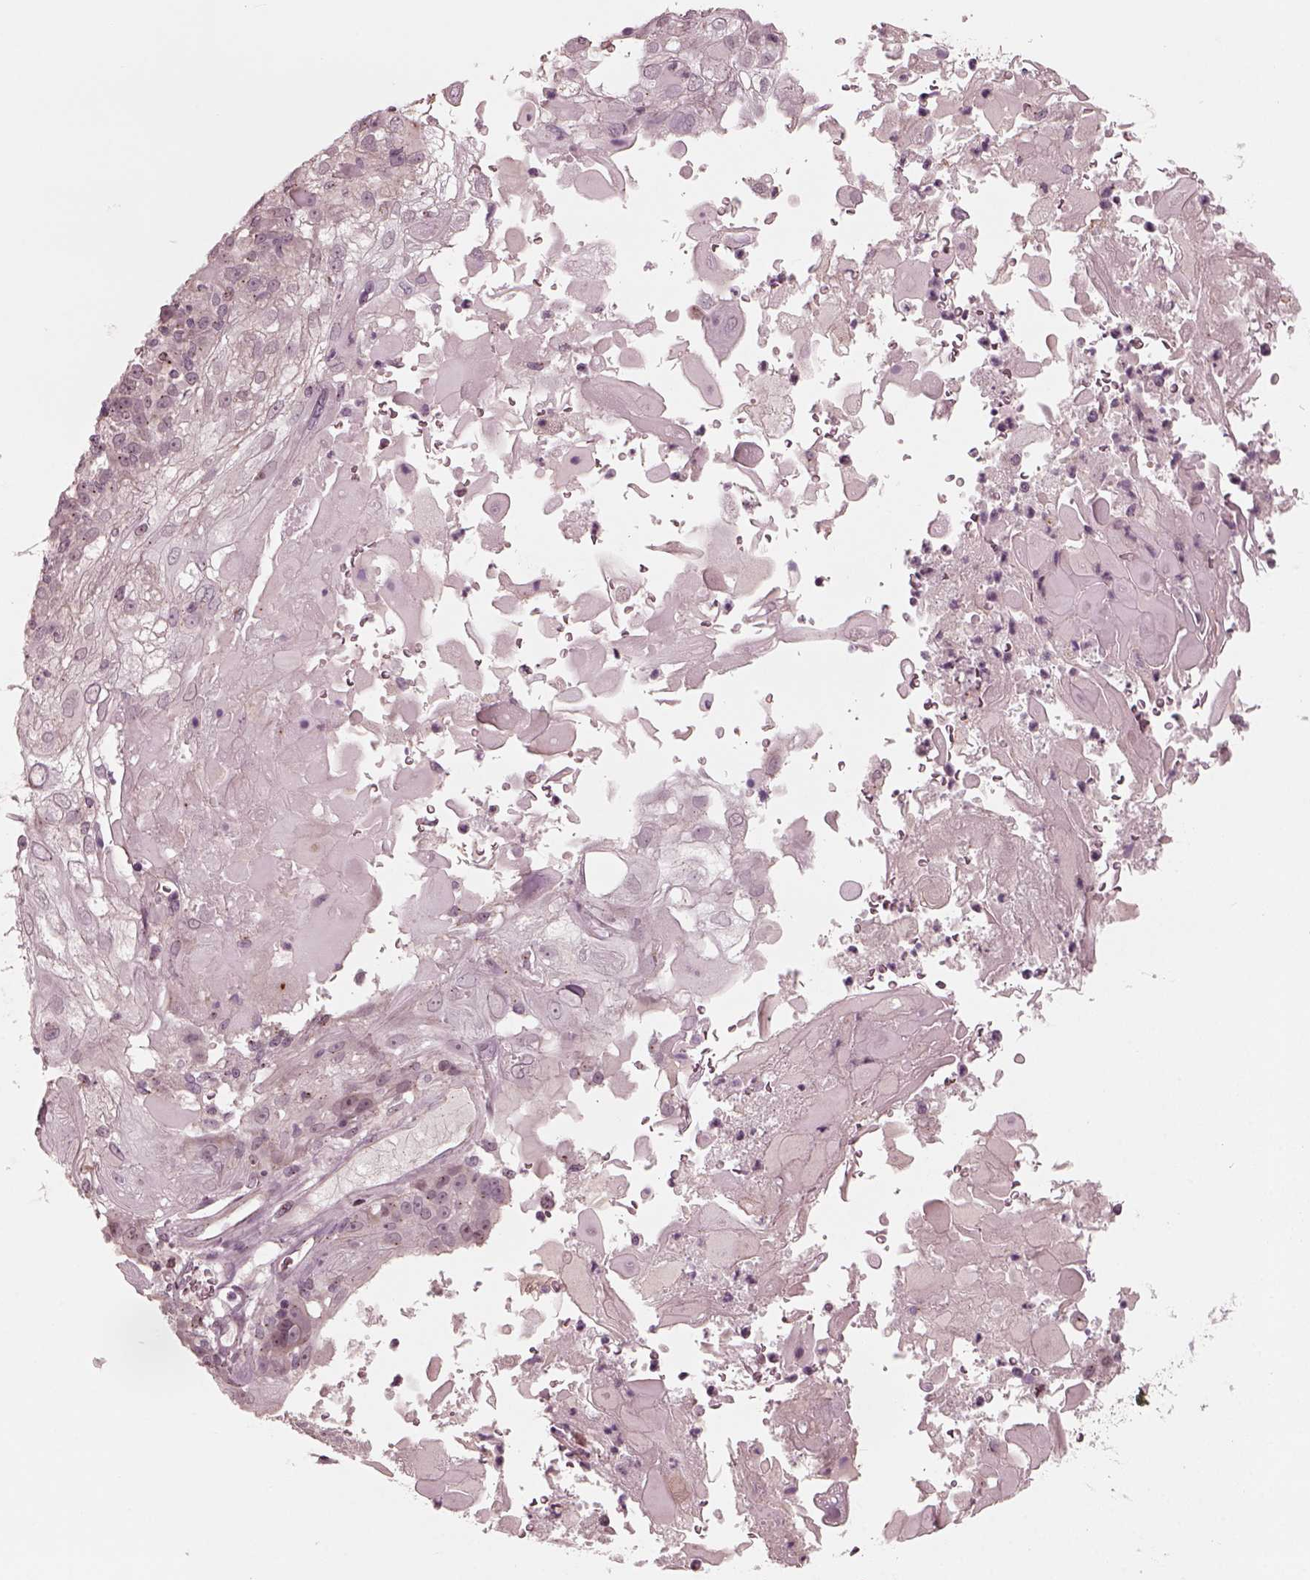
{"staining": {"intensity": "weak", "quantity": "<25%", "location": "cytoplasmic/membranous"}, "tissue": "skin cancer", "cell_type": "Tumor cells", "image_type": "cancer", "snomed": [{"axis": "morphology", "description": "Normal tissue, NOS"}, {"axis": "morphology", "description": "Squamous cell carcinoma, NOS"}, {"axis": "topography", "description": "Skin"}], "caption": "High magnification brightfield microscopy of skin squamous cell carcinoma stained with DAB (brown) and counterstained with hematoxylin (blue): tumor cells show no significant positivity.", "gene": "SAXO1", "patient": {"sex": "female", "age": 83}}